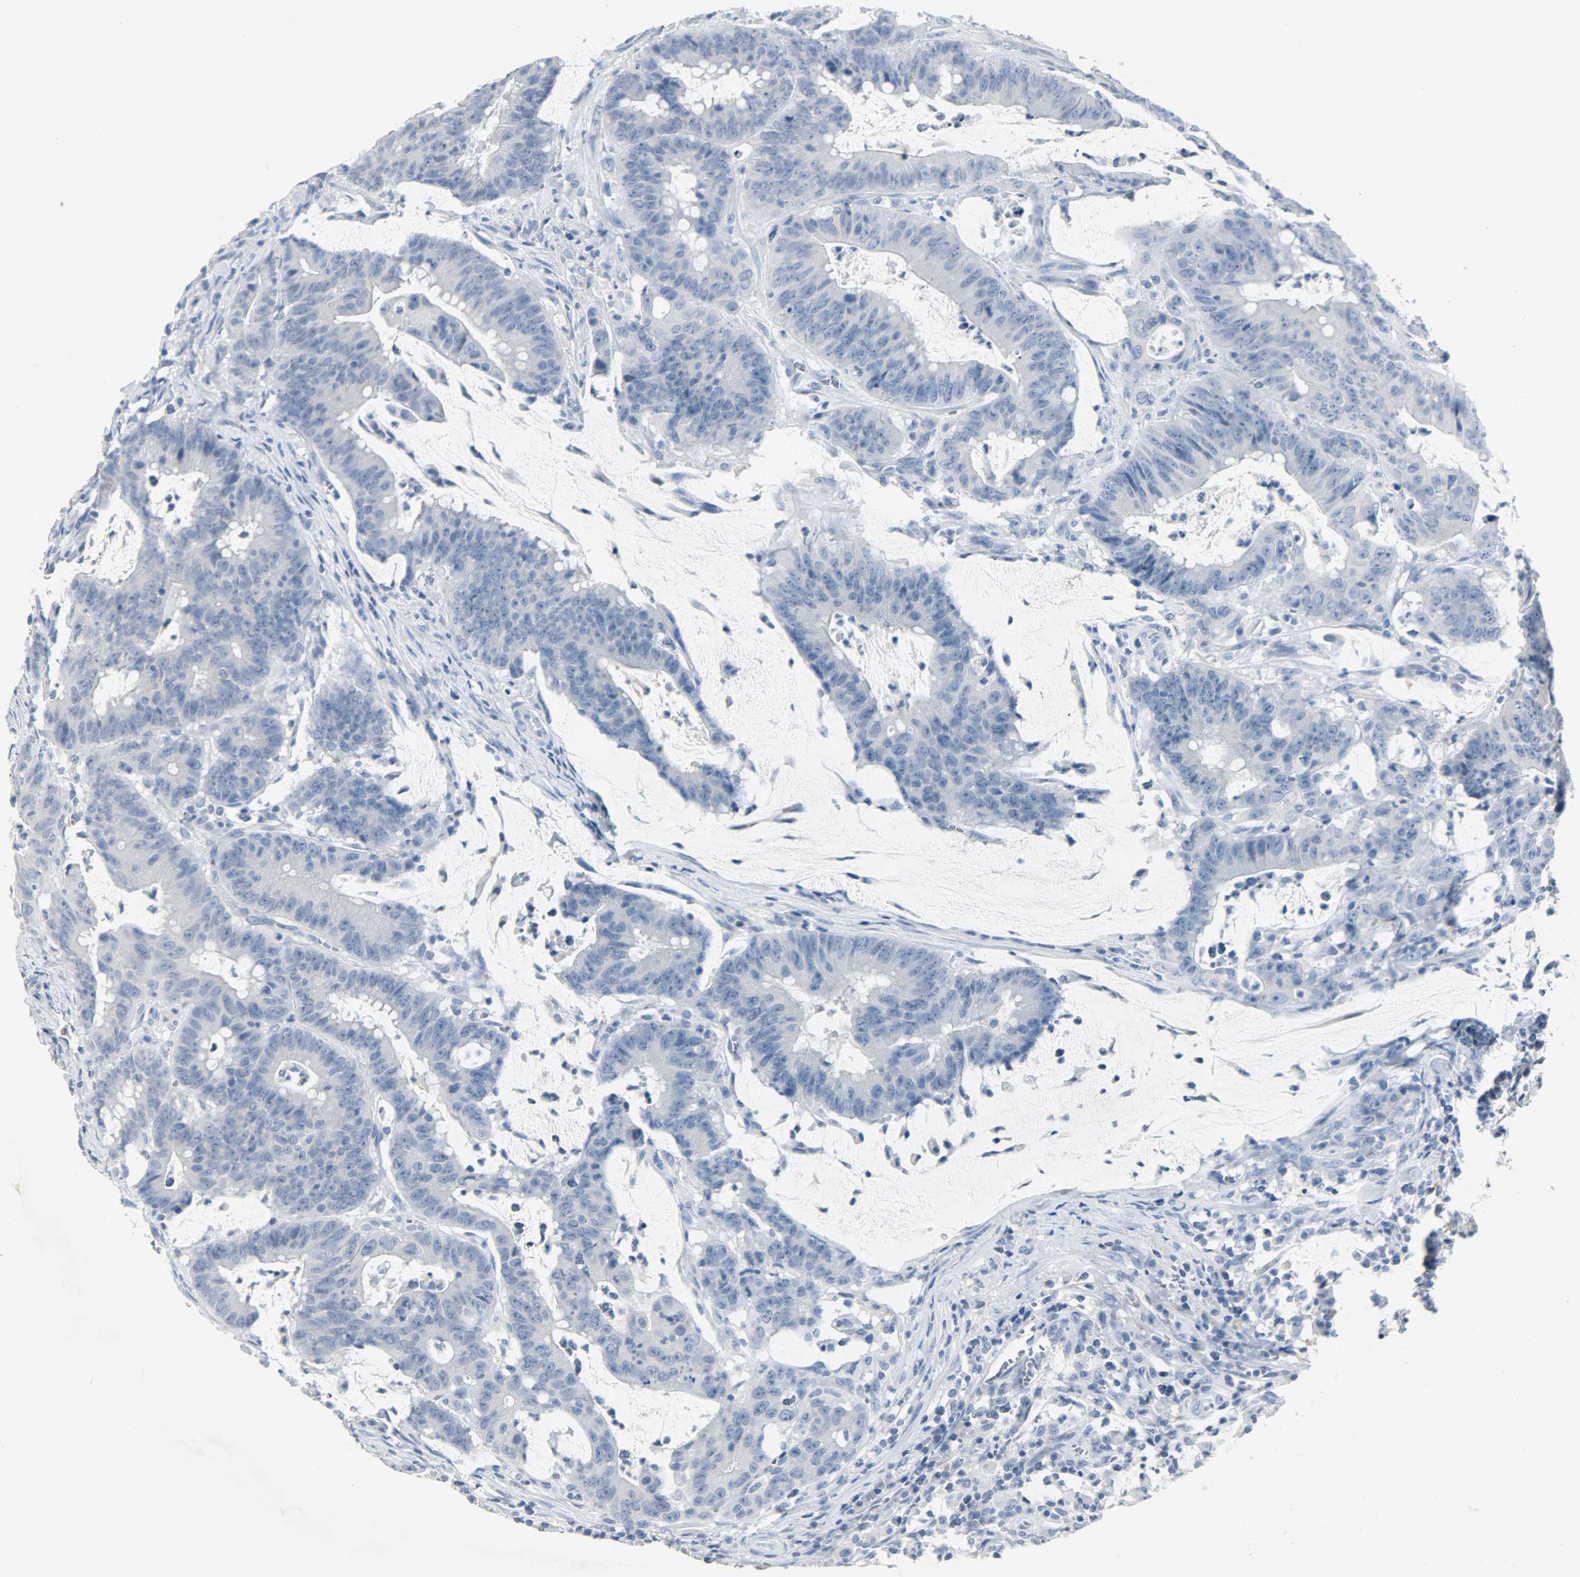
{"staining": {"intensity": "negative", "quantity": "none", "location": "none"}, "tissue": "colorectal cancer", "cell_type": "Tumor cells", "image_type": "cancer", "snomed": [{"axis": "morphology", "description": "Adenocarcinoma, NOS"}, {"axis": "topography", "description": "Colon"}], "caption": "Immunohistochemistry (IHC) photomicrograph of colorectal cancer (adenocarcinoma) stained for a protein (brown), which displays no staining in tumor cells.", "gene": "KIT", "patient": {"sex": "male", "age": 45}}